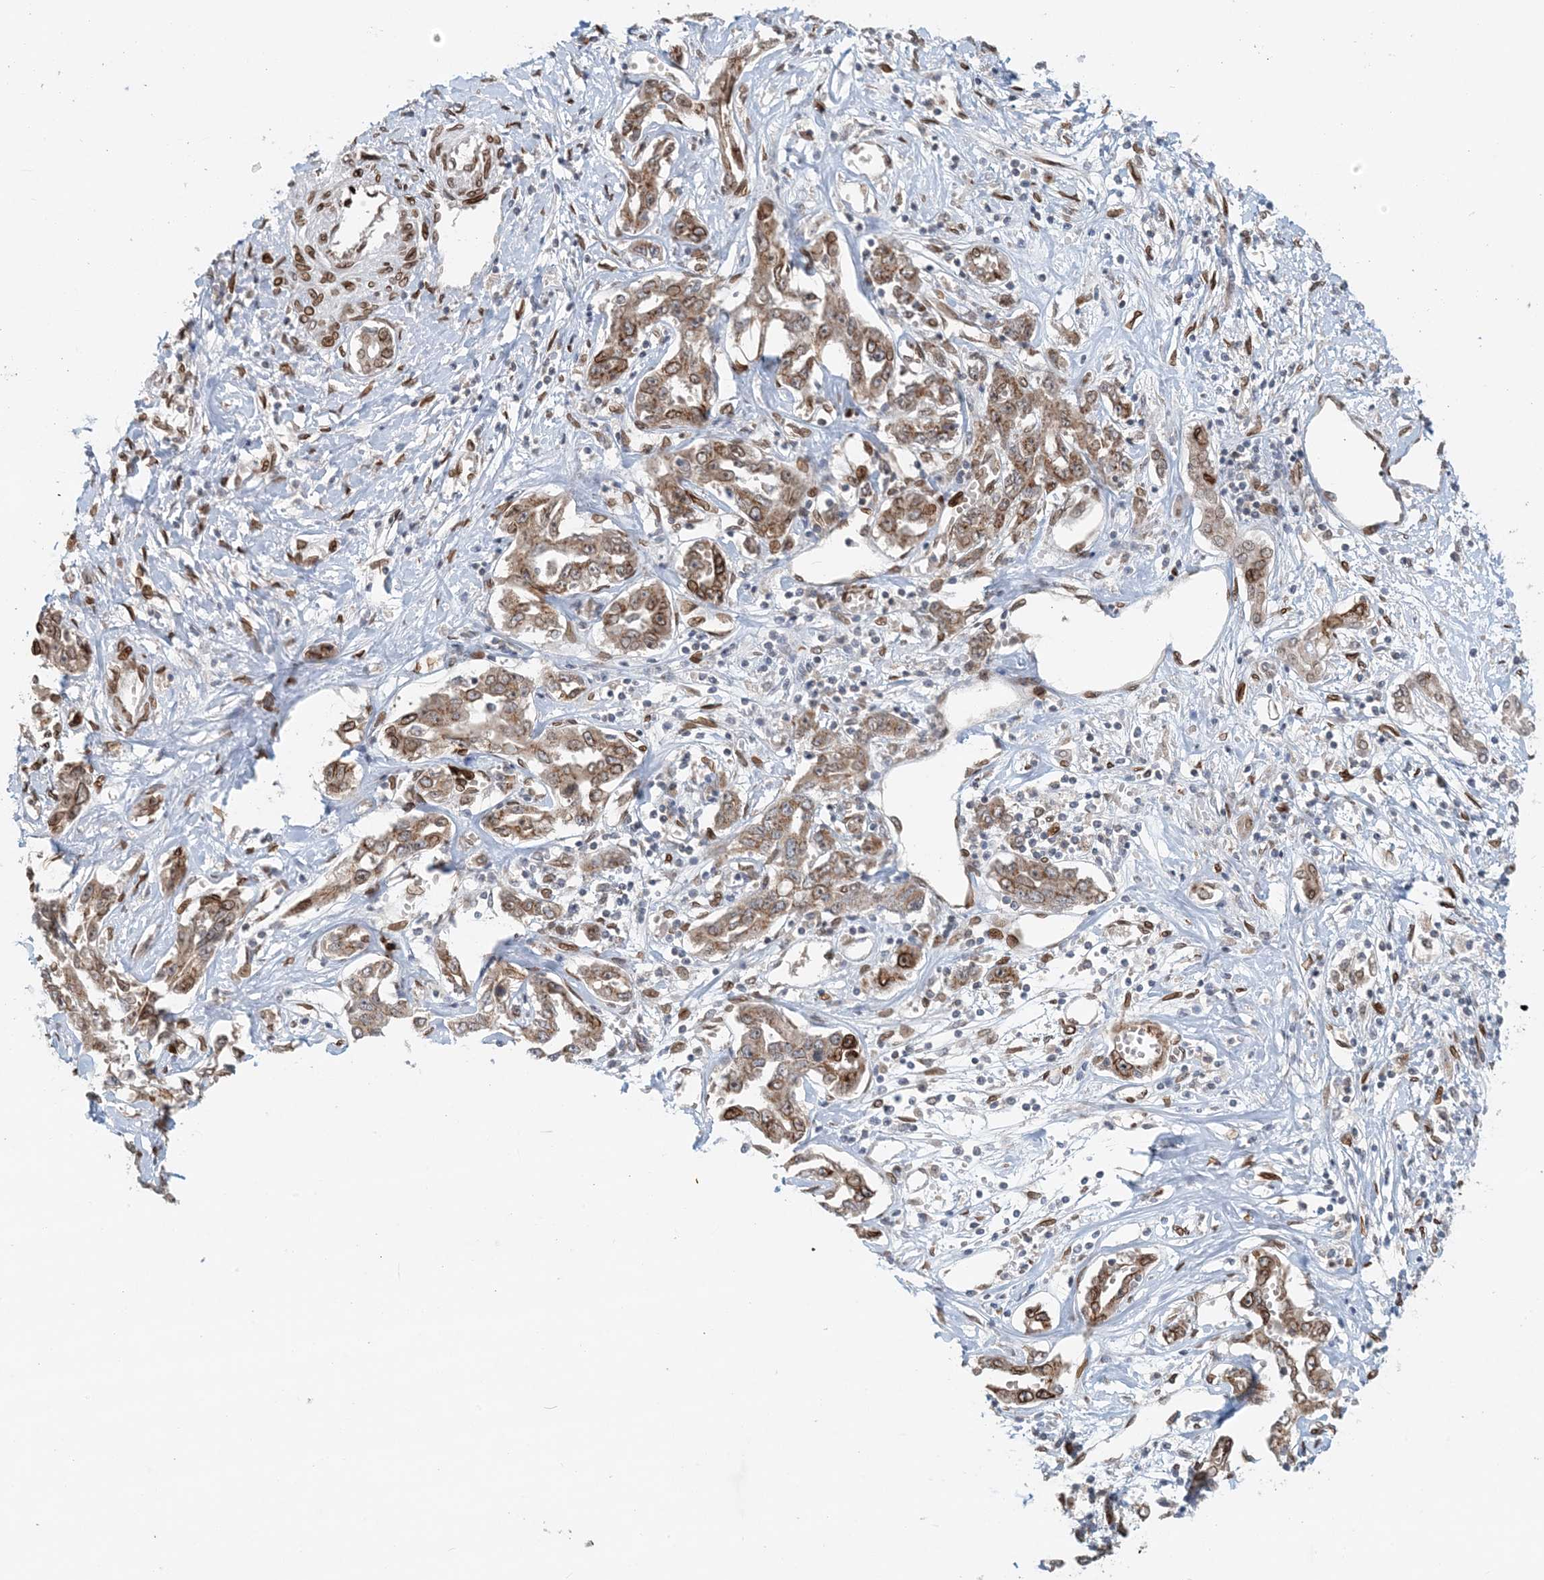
{"staining": {"intensity": "weak", "quantity": ">75%", "location": "cytoplasmic/membranous,nuclear"}, "tissue": "liver cancer", "cell_type": "Tumor cells", "image_type": "cancer", "snomed": [{"axis": "morphology", "description": "Cholangiocarcinoma"}, {"axis": "topography", "description": "Liver"}], "caption": "Brown immunohistochemical staining in liver cancer displays weak cytoplasmic/membranous and nuclear staining in about >75% of tumor cells.", "gene": "SLC35A2", "patient": {"sex": "male", "age": 59}}